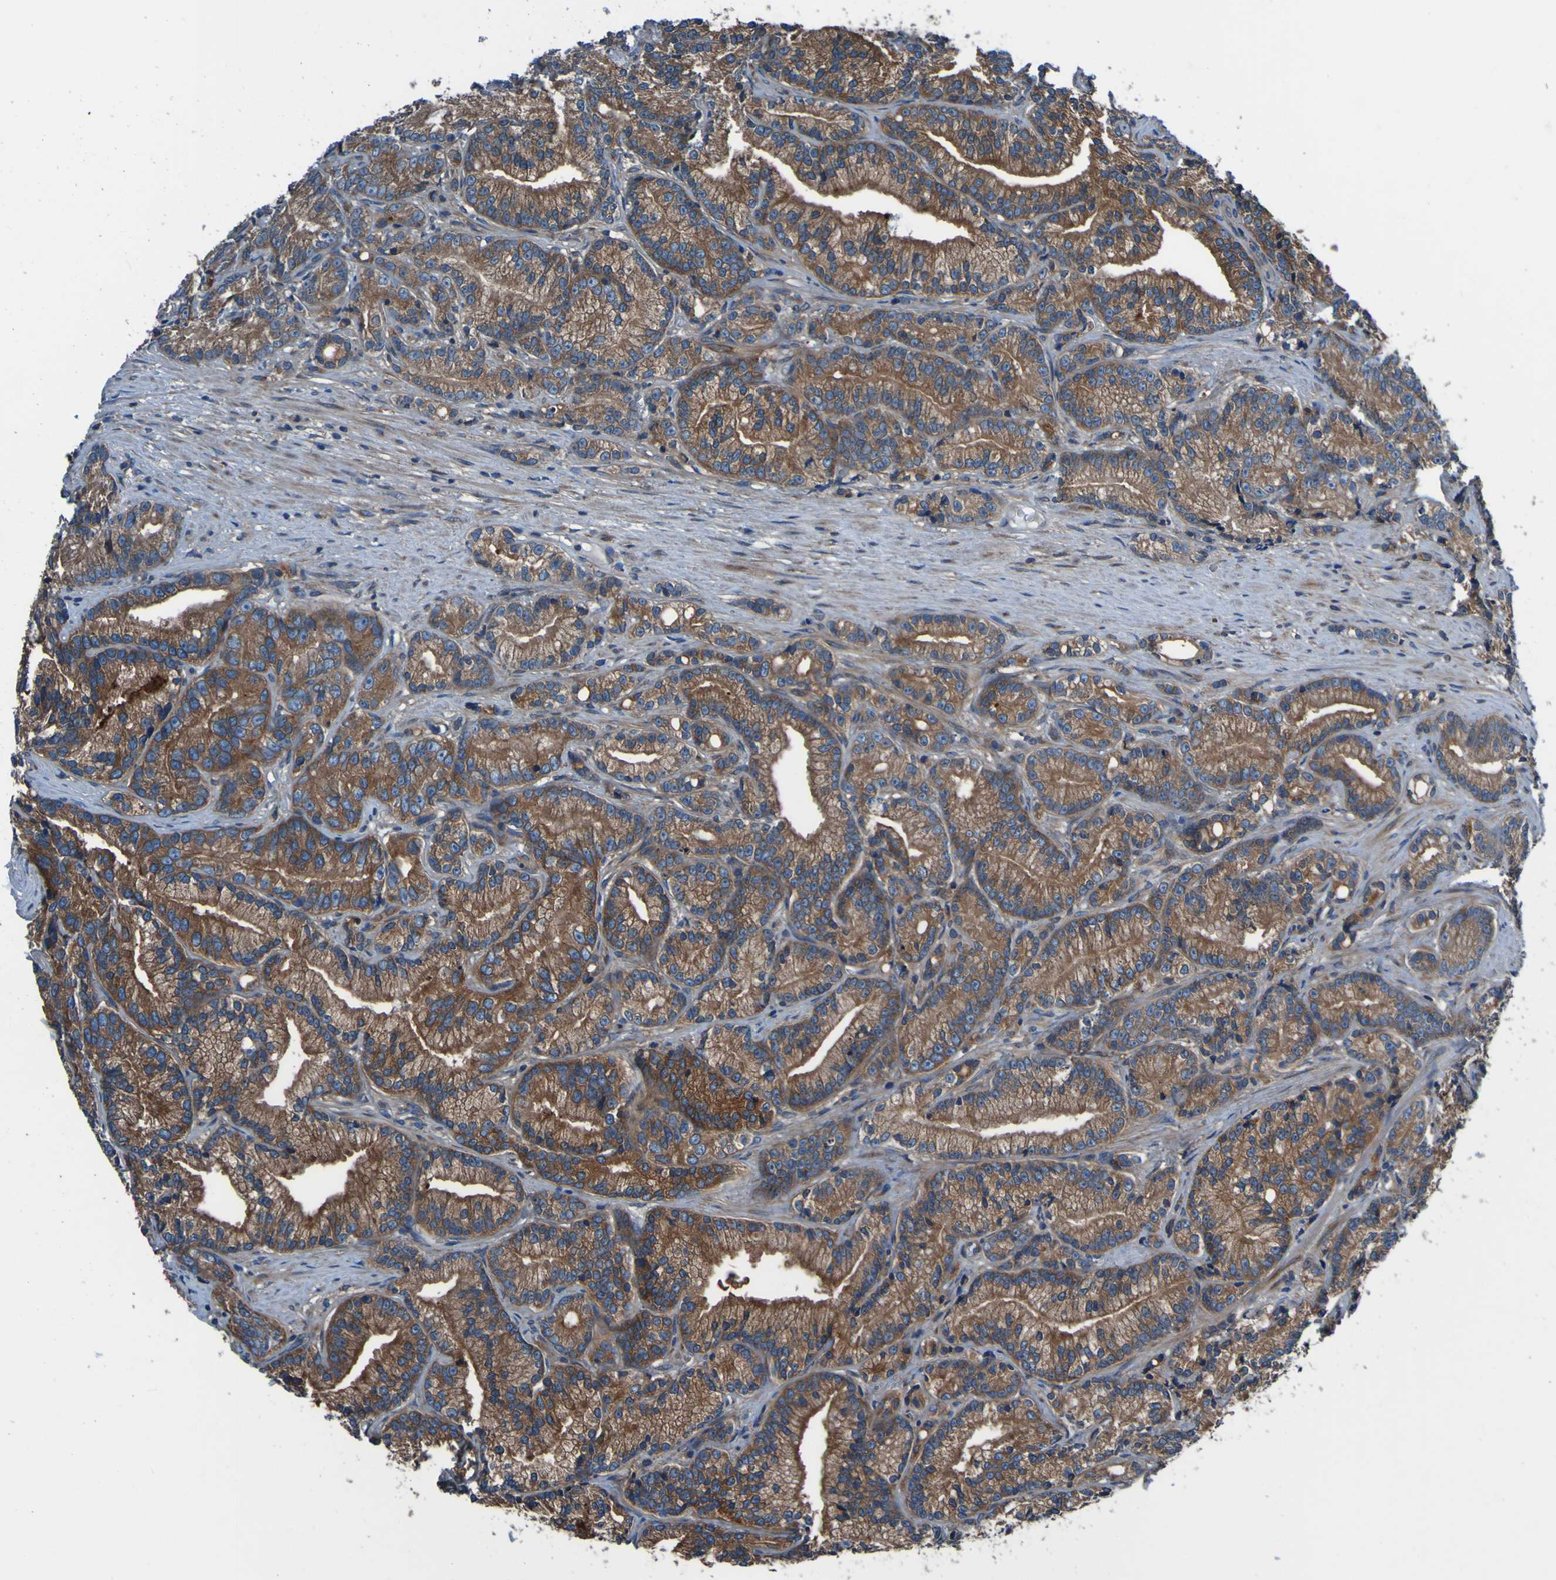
{"staining": {"intensity": "moderate", "quantity": ">75%", "location": "cytoplasmic/membranous"}, "tissue": "prostate cancer", "cell_type": "Tumor cells", "image_type": "cancer", "snomed": [{"axis": "morphology", "description": "Adenocarcinoma, Low grade"}, {"axis": "topography", "description": "Prostate"}], "caption": "About >75% of tumor cells in human prostate low-grade adenocarcinoma demonstrate moderate cytoplasmic/membranous protein expression as visualized by brown immunohistochemical staining.", "gene": "RAB5B", "patient": {"sex": "male", "age": 89}}